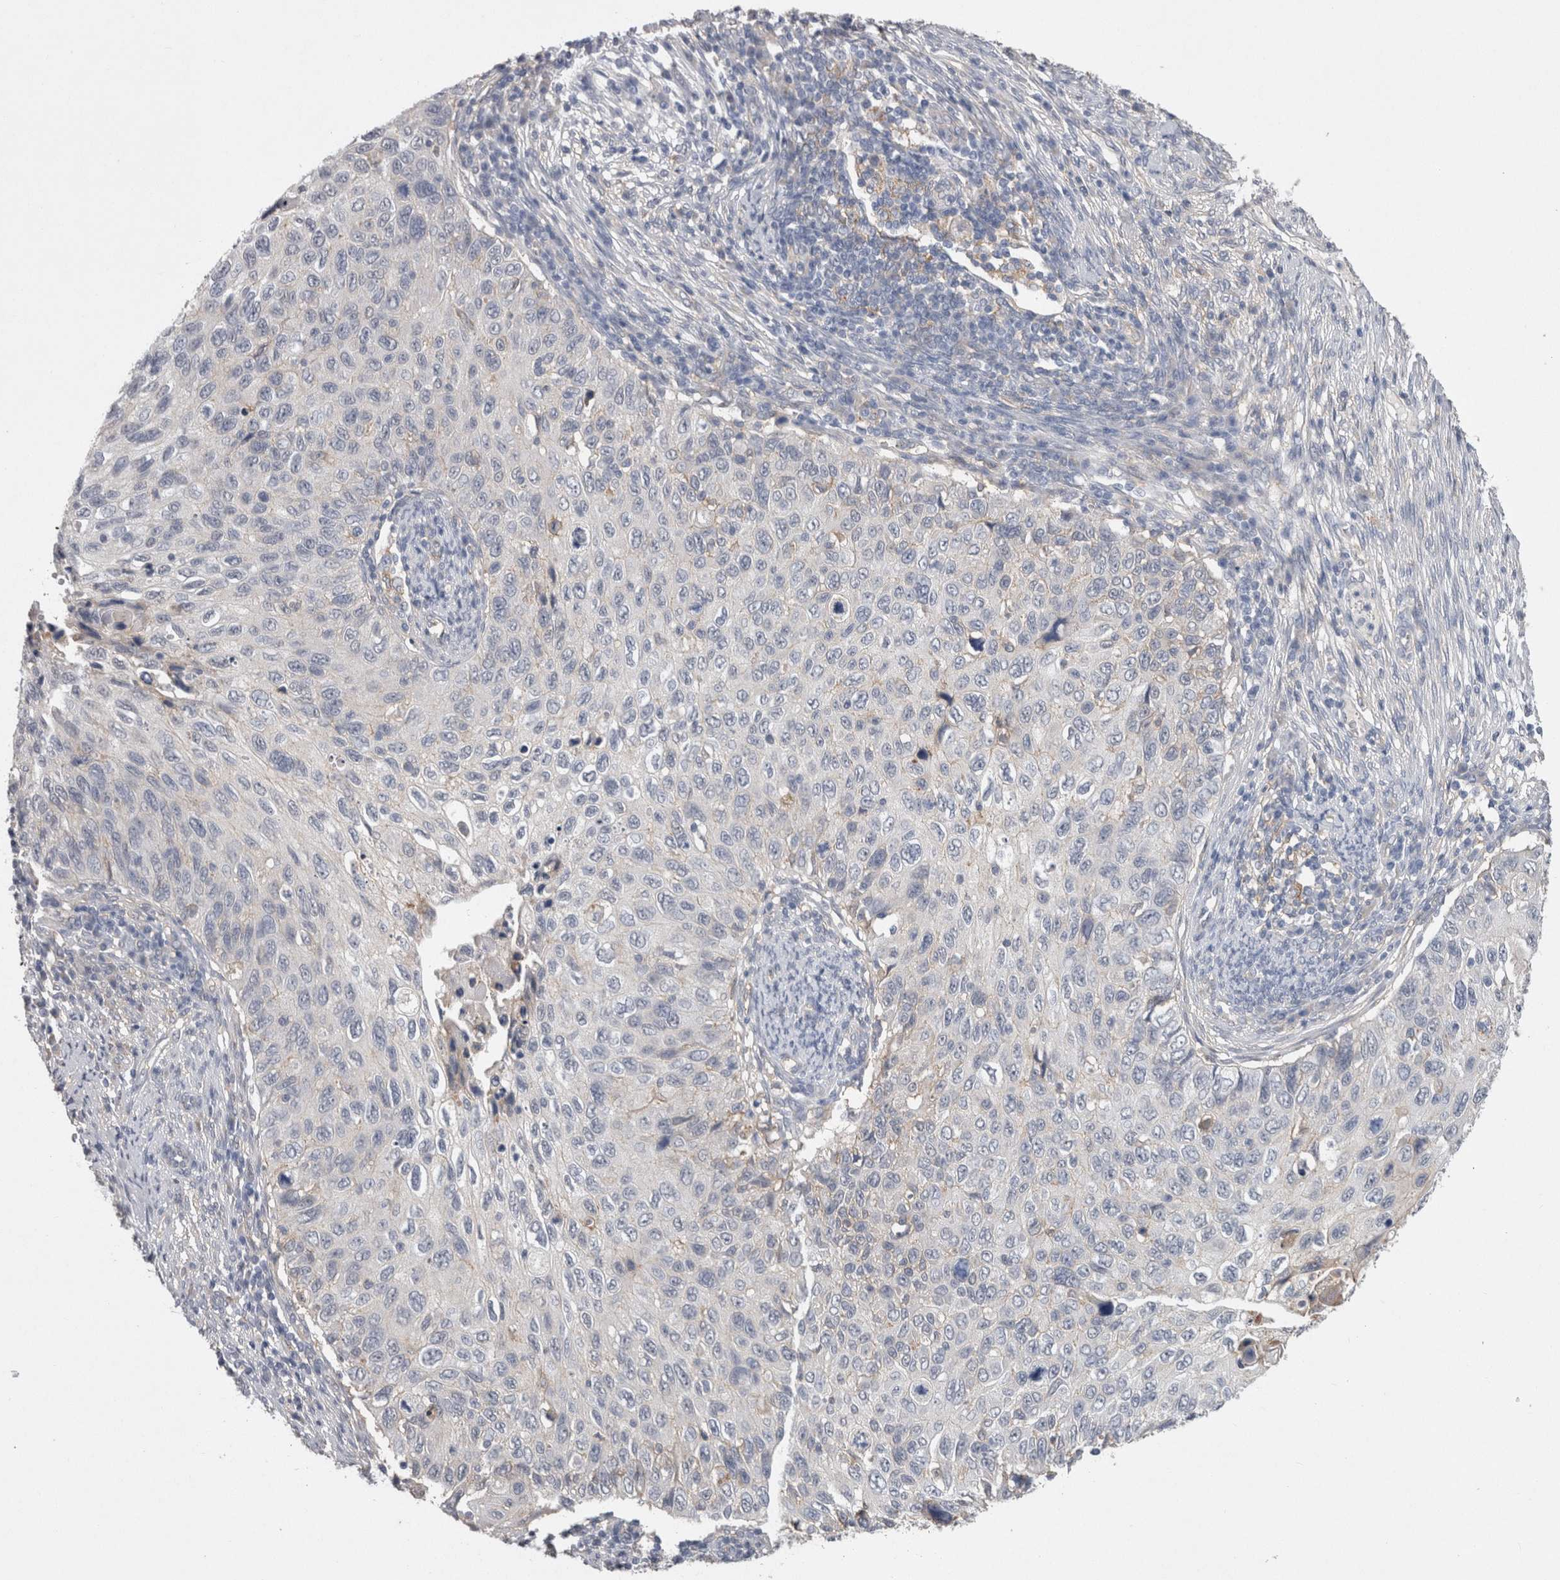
{"staining": {"intensity": "negative", "quantity": "none", "location": "none"}, "tissue": "cervical cancer", "cell_type": "Tumor cells", "image_type": "cancer", "snomed": [{"axis": "morphology", "description": "Squamous cell carcinoma, NOS"}, {"axis": "topography", "description": "Cervix"}], "caption": "The micrograph displays no staining of tumor cells in squamous cell carcinoma (cervical).", "gene": "NECTIN2", "patient": {"sex": "female", "age": 70}}